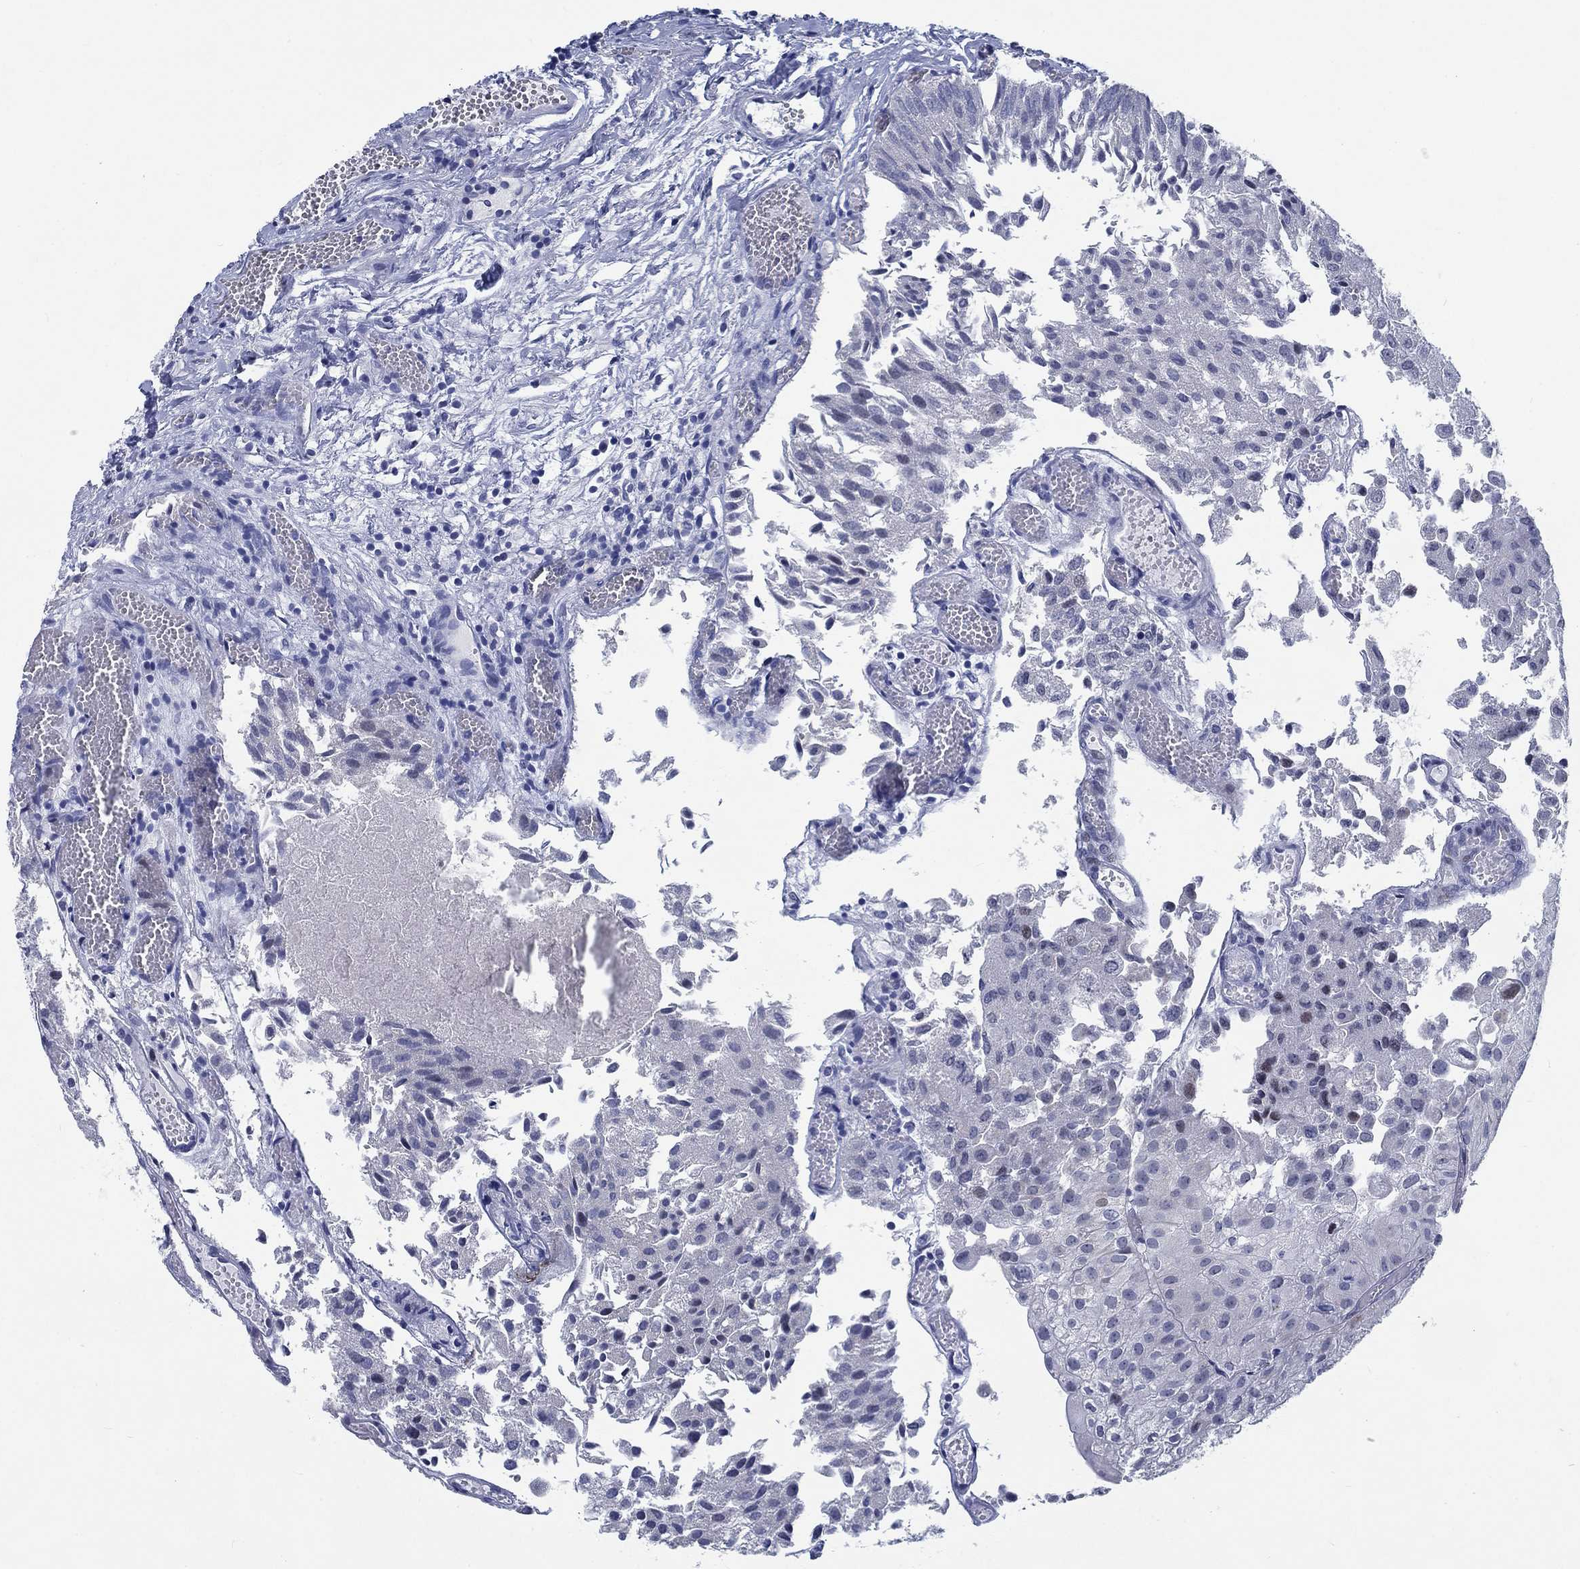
{"staining": {"intensity": "negative", "quantity": "none", "location": "none"}, "tissue": "urothelial cancer", "cell_type": "Tumor cells", "image_type": "cancer", "snomed": [{"axis": "morphology", "description": "Urothelial carcinoma, Low grade"}, {"axis": "topography", "description": "Urinary bladder"}], "caption": "IHC of urothelial carcinoma (low-grade) exhibits no expression in tumor cells. Nuclei are stained in blue.", "gene": "NEU3", "patient": {"sex": "female", "age": 78}}